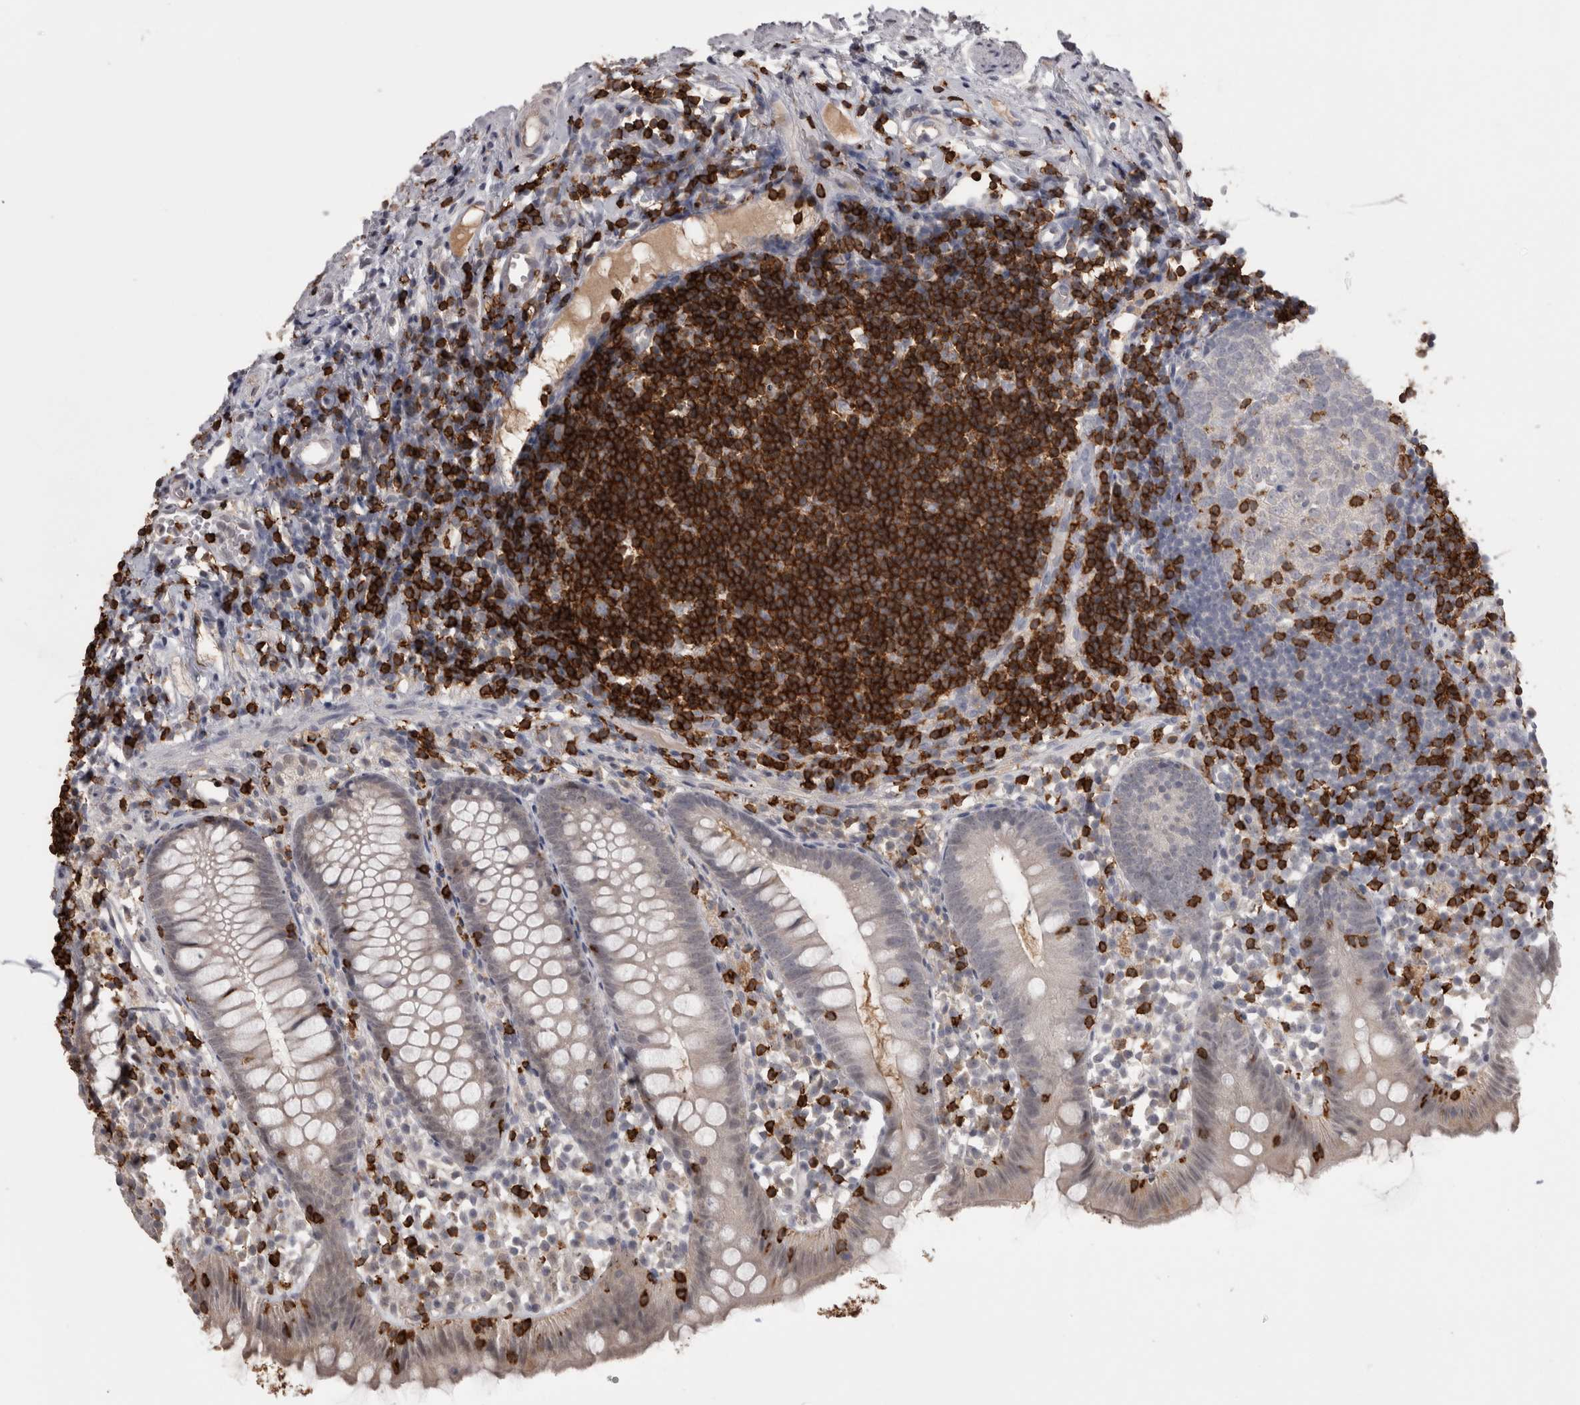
{"staining": {"intensity": "negative", "quantity": "none", "location": "none"}, "tissue": "appendix", "cell_type": "Glandular cells", "image_type": "normal", "snomed": [{"axis": "morphology", "description": "Normal tissue, NOS"}, {"axis": "topography", "description": "Appendix"}], "caption": "This is an immunohistochemistry (IHC) histopathology image of unremarkable appendix. There is no positivity in glandular cells.", "gene": "SKAP1", "patient": {"sex": "female", "age": 20}}